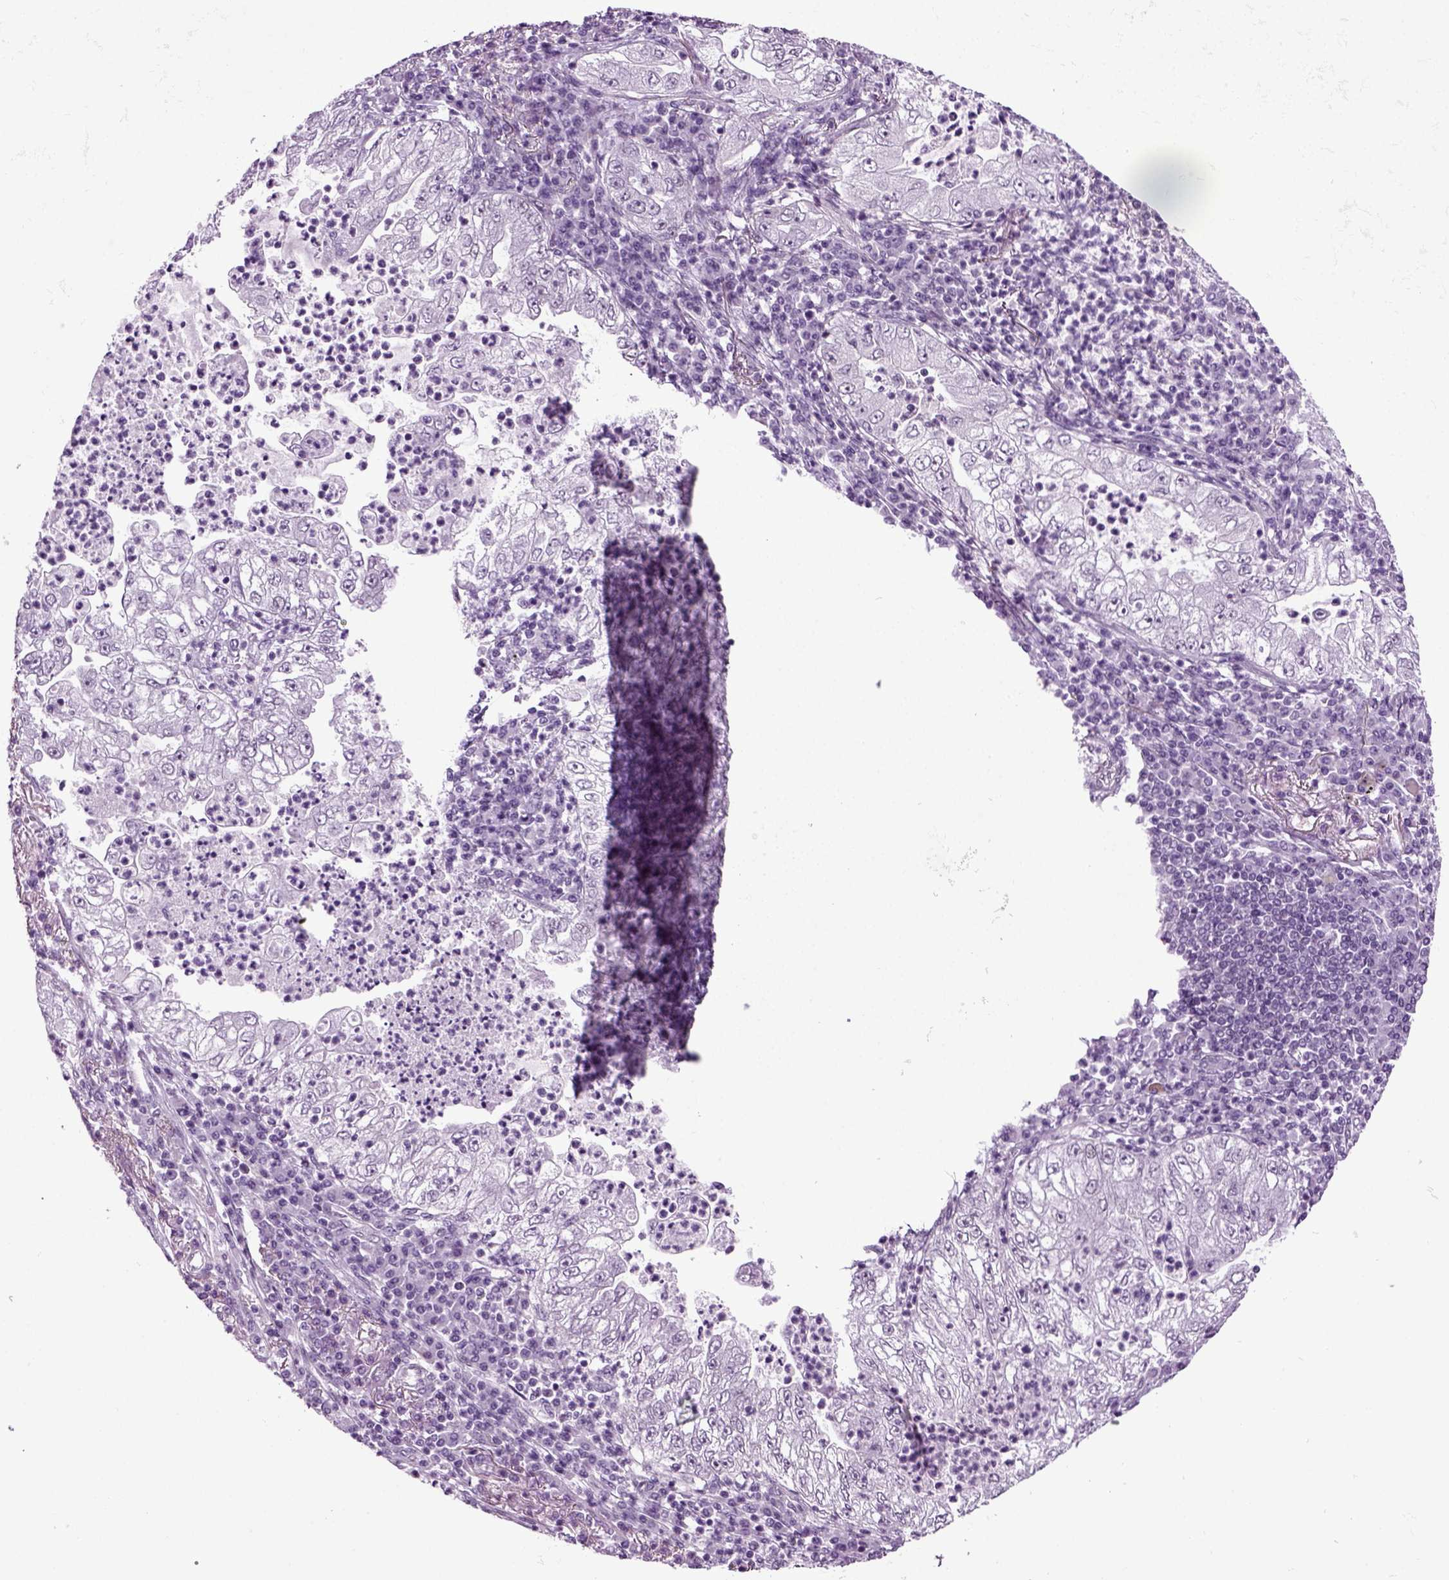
{"staining": {"intensity": "negative", "quantity": "none", "location": "none"}, "tissue": "lung cancer", "cell_type": "Tumor cells", "image_type": "cancer", "snomed": [{"axis": "morphology", "description": "Adenocarcinoma, NOS"}, {"axis": "topography", "description": "Lung"}], "caption": "Lung cancer stained for a protein using immunohistochemistry demonstrates no expression tumor cells.", "gene": "RFX3", "patient": {"sex": "female", "age": 73}}